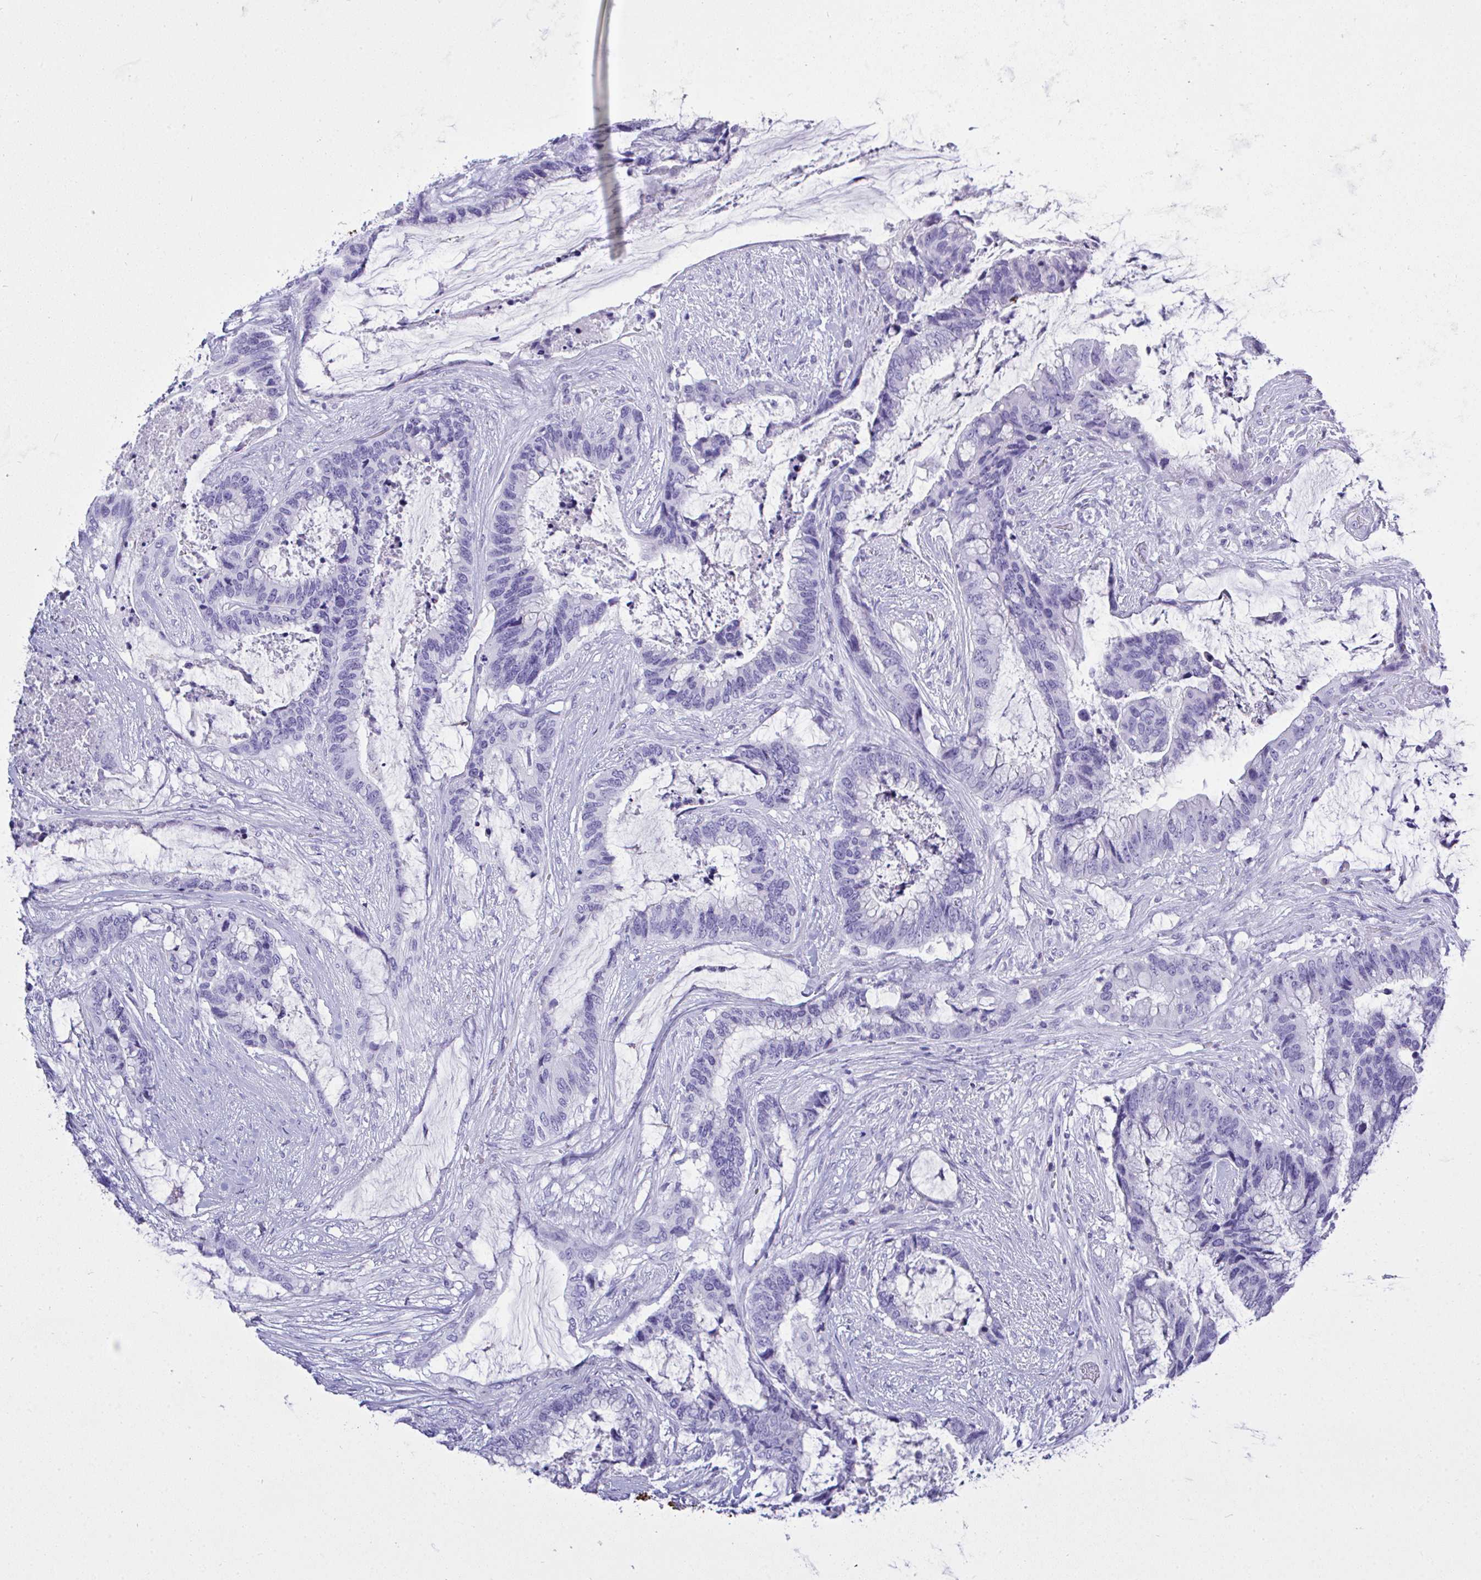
{"staining": {"intensity": "negative", "quantity": "none", "location": "none"}, "tissue": "colorectal cancer", "cell_type": "Tumor cells", "image_type": "cancer", "snomed": [{"axis": "morphology", "description": "Adenocarcinoma, NOS"}, {"axis": "topography", "description": "Rectum"}], "caption": "Immunohistochemical staining of human colorectal cancer (adenocarcinoma) exhibits no significant expression in tumor cells.", "gene": "AKR1D1", "patient": {"sex": "female", "age": 59}}